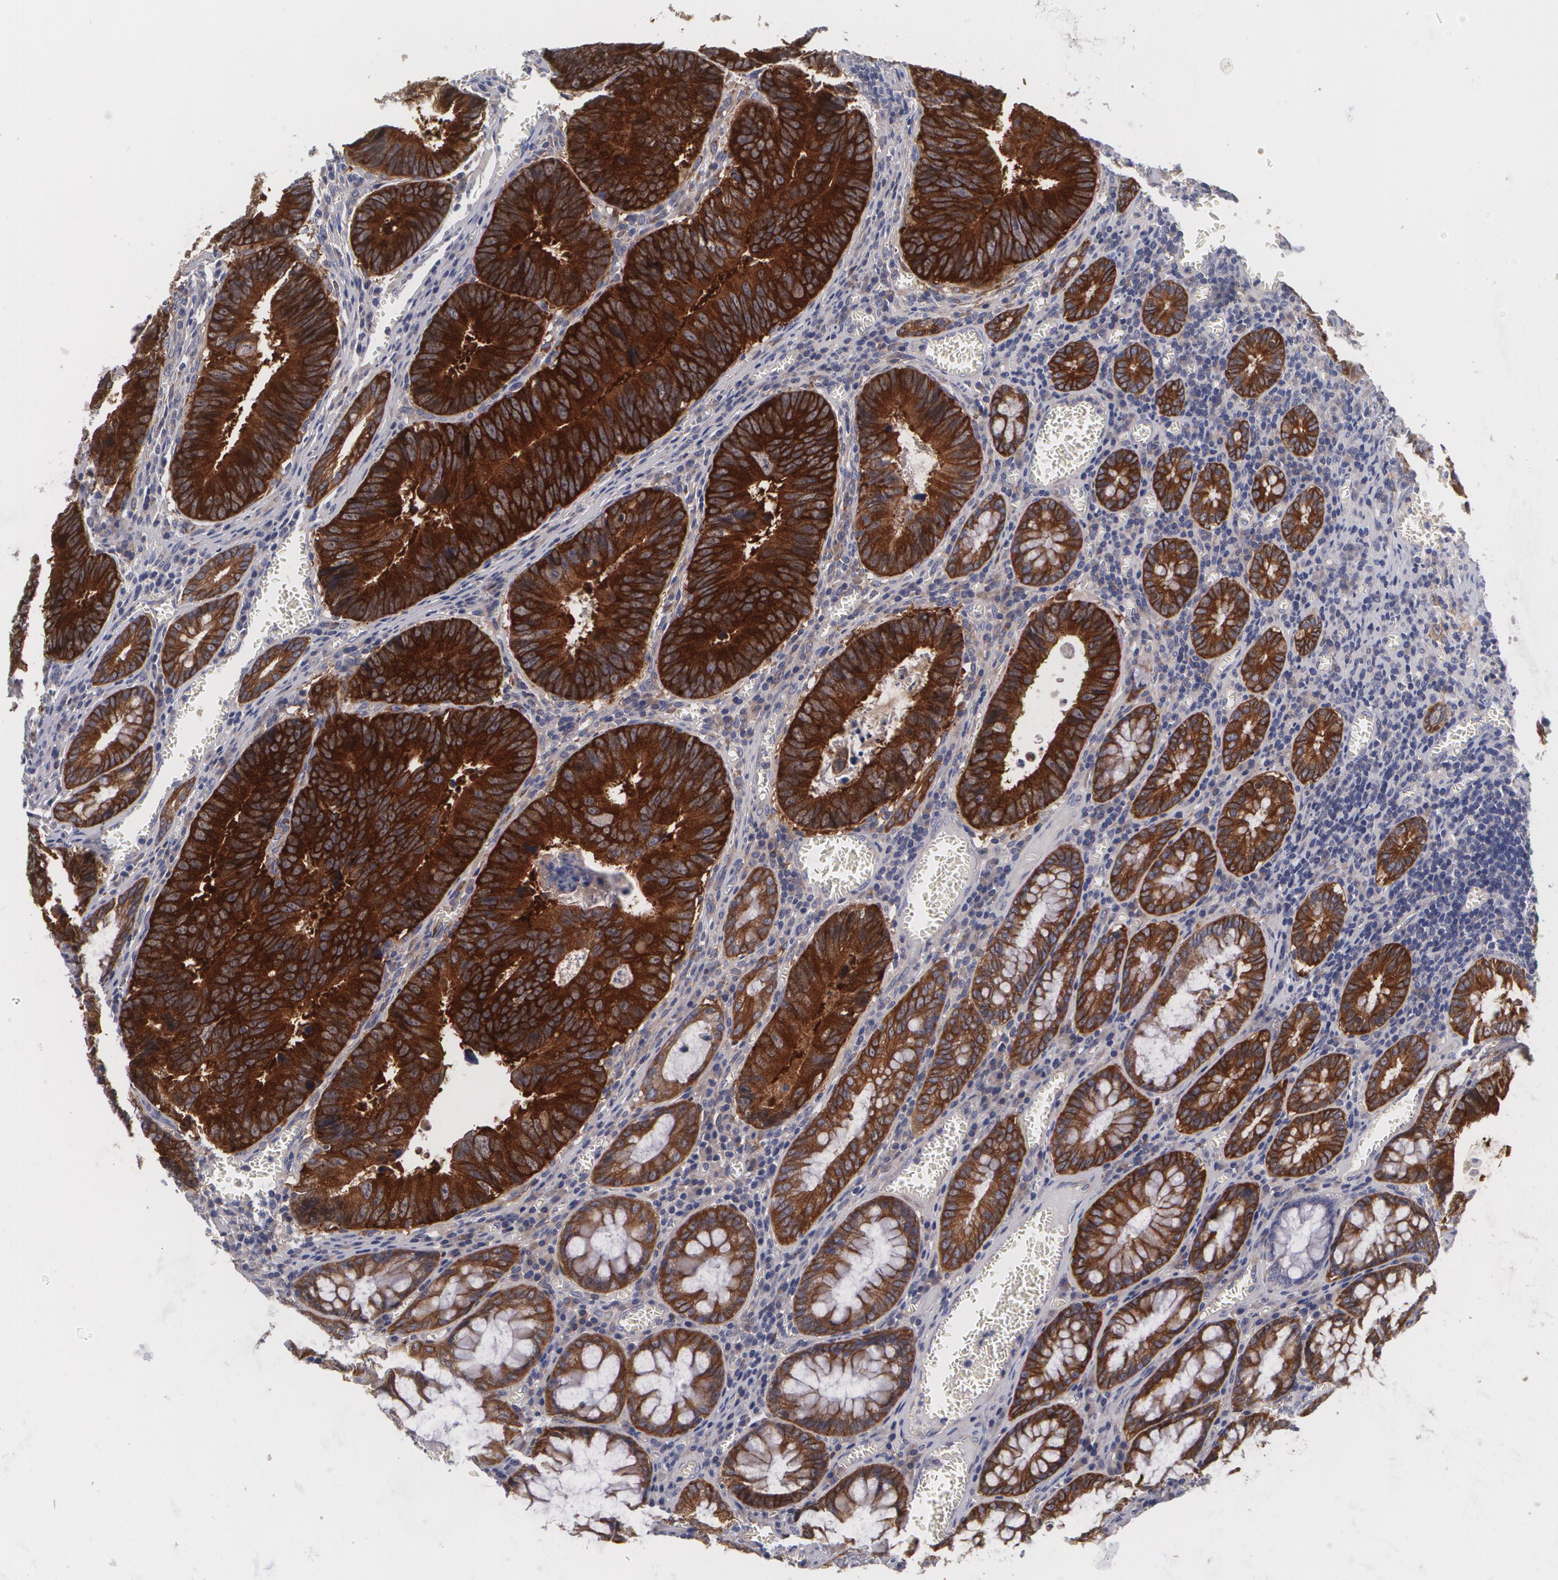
{"staining": {"intensity": "strong", "quantity": ">75%", "location": "cytoplasmic/membranous"}, "tissue": "colorectal cancer", "cell_type": "Tumor cells", "image_type": "cancer", "snomed": [{"axis": "morphology", "description": "Adenocarcinoma, NOS"}, {"axis": "topography", "description": "Rectum"}], "caption": "IHC staining of colorectal cancer, which exhibits high levels of strong cytoplasmic/membranous staining in about >75% of tumor cells indicating strong cytoplasmic/membranous protein expression. The staining was performed using DAB (brown) for protein detection and nuclei were counterstained in hematoxylin (blue).", "gene": "CASK", "patient": {"sex": "female", "age": 98}}